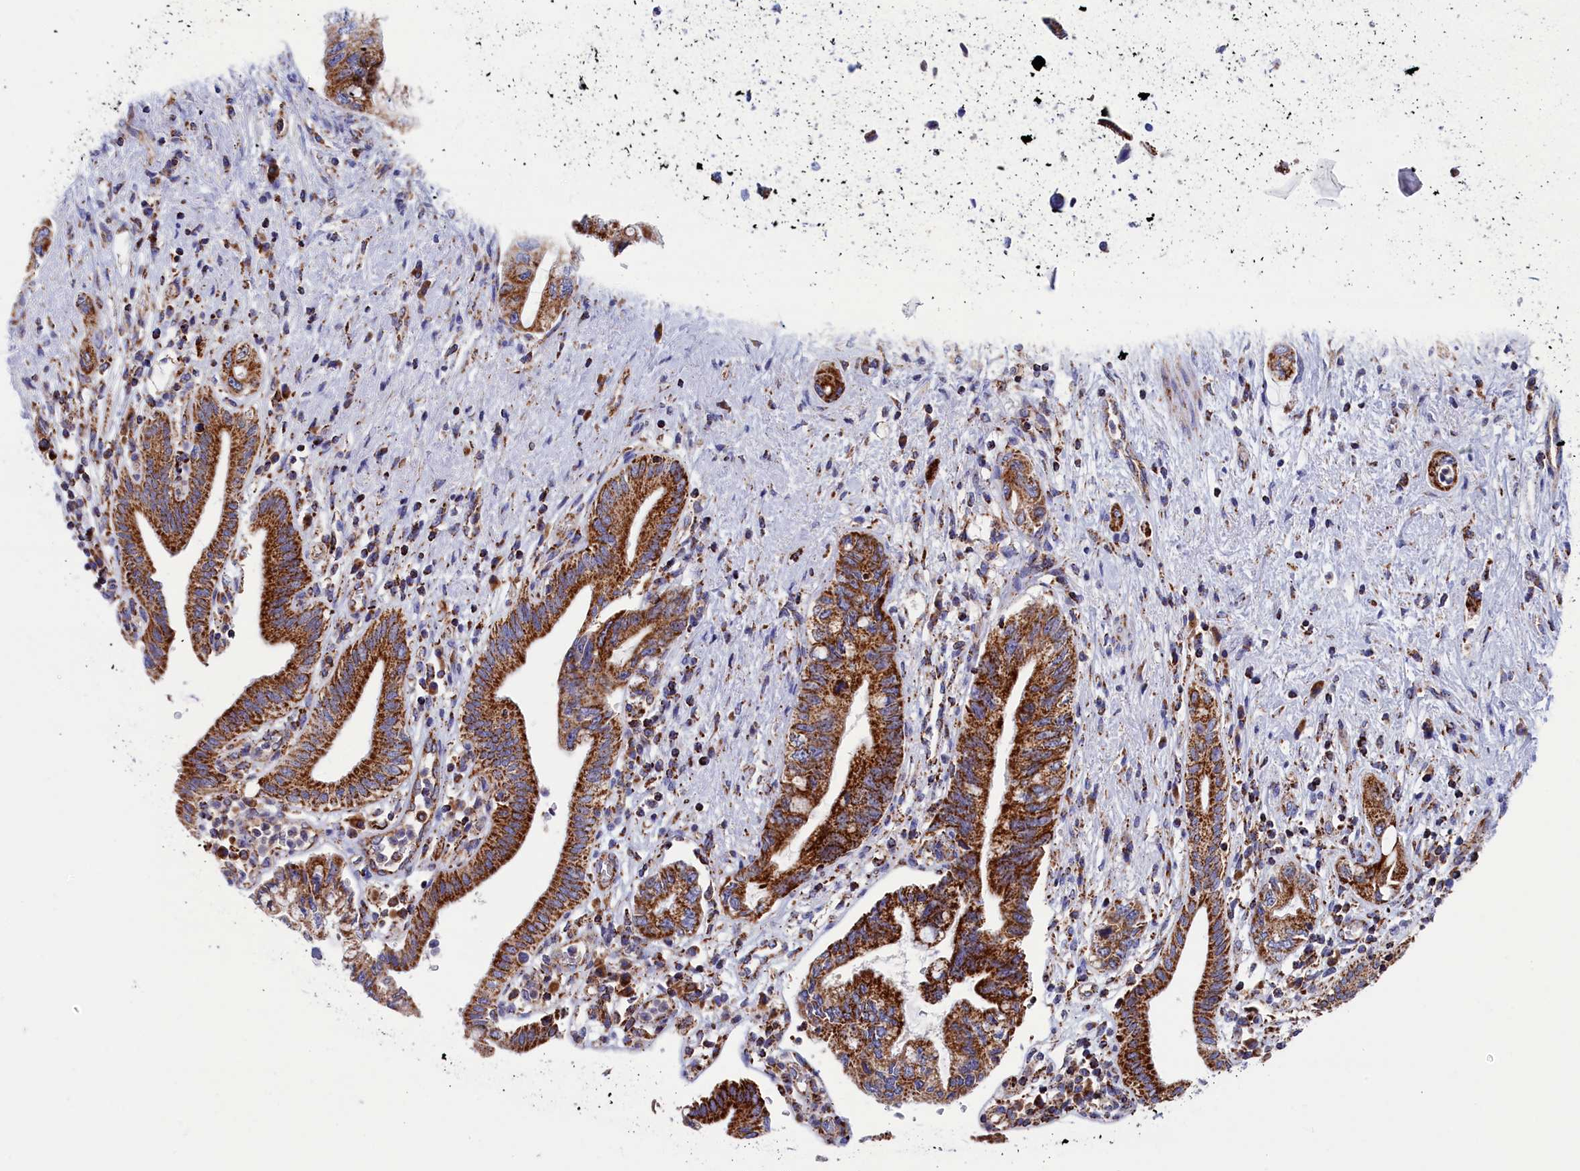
{"staining": {"intensity": "strong", "quantity": ">75%", "location": "cytoplasmic/membranous"}, "tissue": "pancreatic cancer", "cell_type": "Tumor cells", "image_type": "cancer", "snomed": [{"axis": "morphology", "description": "Adenocarcinoma, NOS"}, {"axis": "topography", "description": "Pancreas"}], "caption": "This is a micrograph of IHC staining of pancreatic cancer (adenocarcinoma), which shows strong expression in the cytoplasmic/membranous of tumor cells.", "gene": "WDR83", "patient": {"sex": "female", "age": 73}}